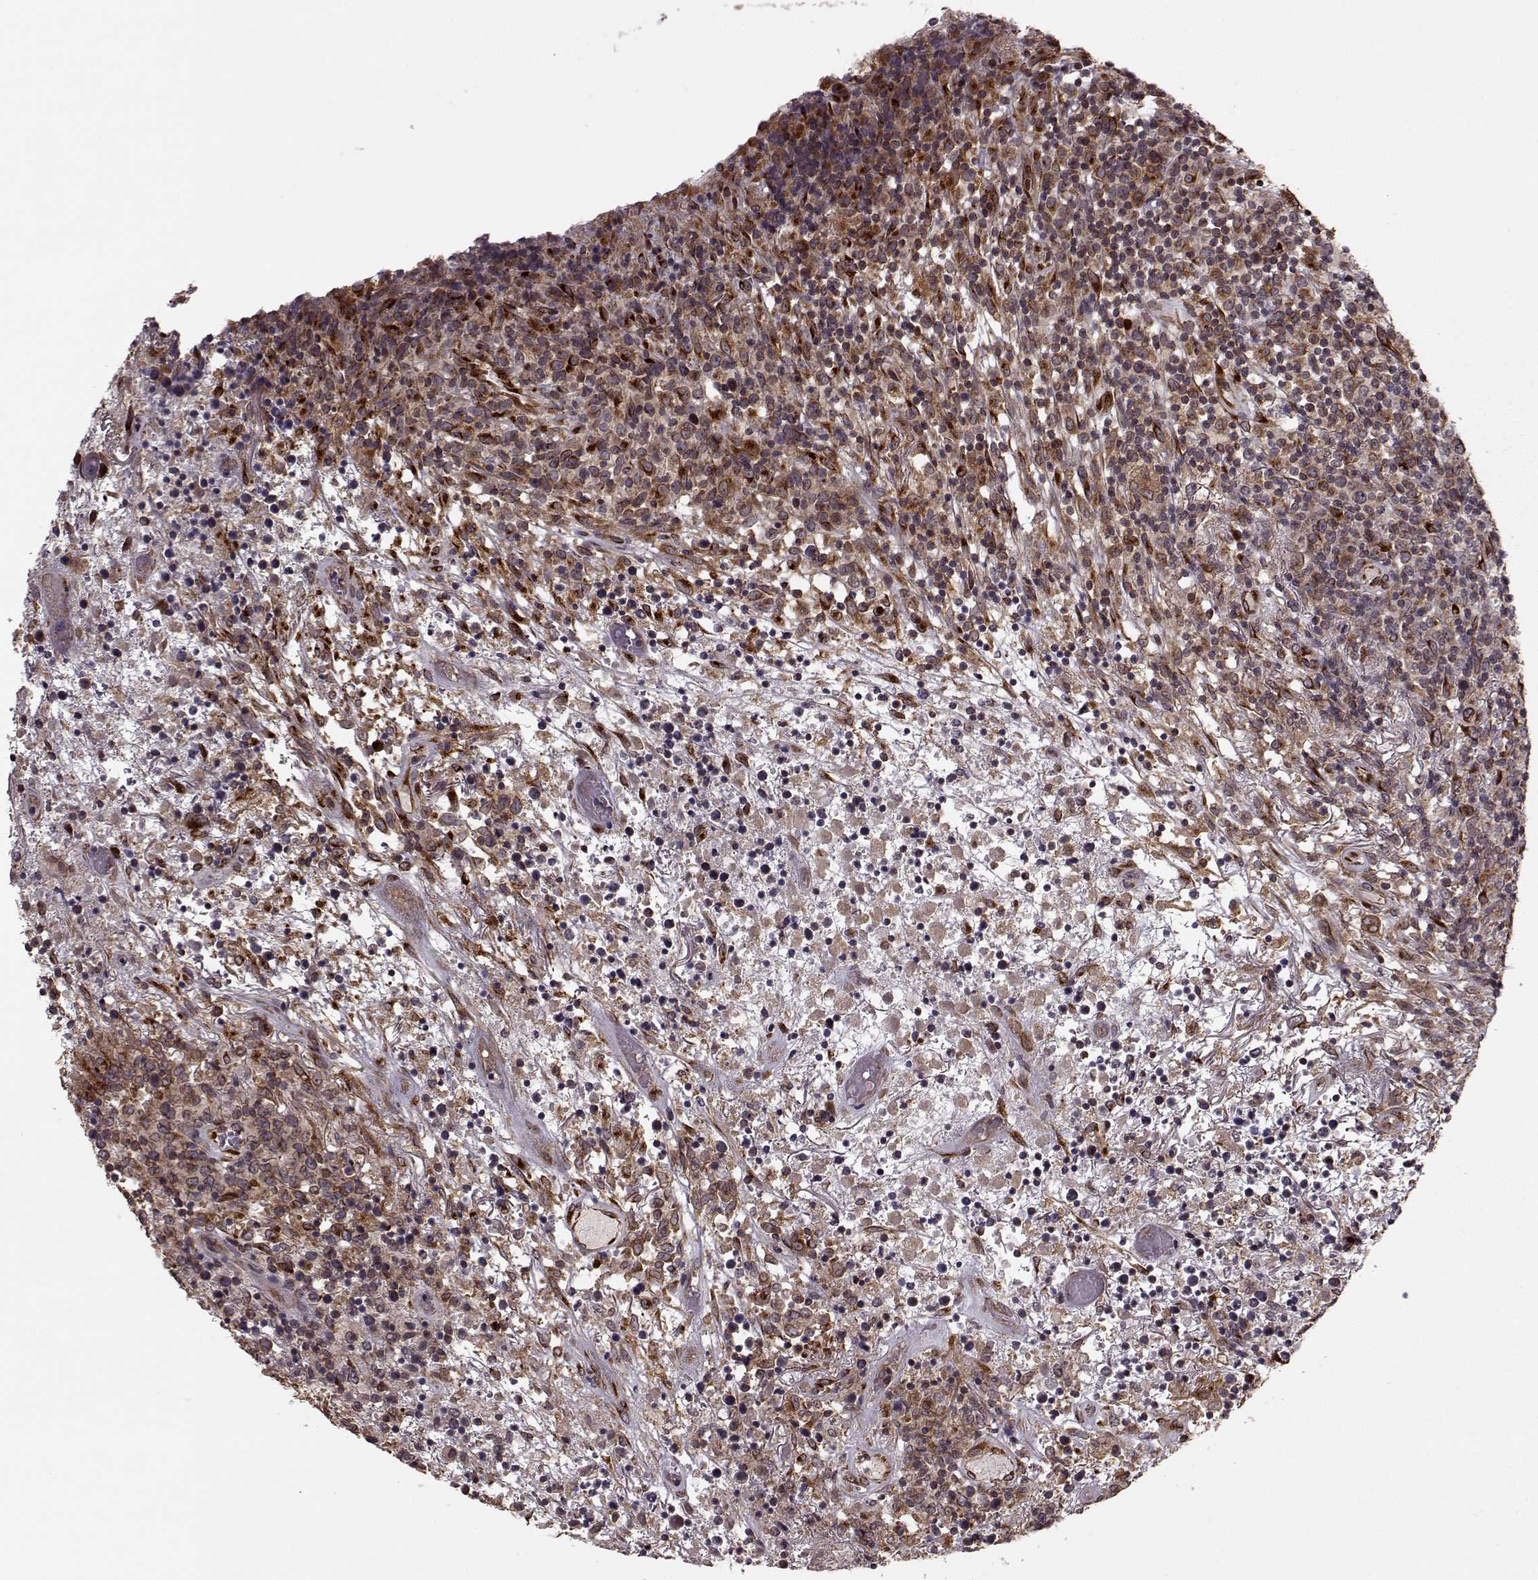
{"staining": {"intensity": "moderate", "quantity": ">75%", "location": "cytoplasmic/membranous"}, "tissue": "lymphoma", "cell_type": "Tumor cells", "image_type": "cancer", "snomed": [{"axis": "morphology", "description": "Malignant lymphoma, non-Hodgkin's type, High grade"}, {"axis": "topography", "description": "Lung"}], "caption": "Protein analysis of lymphoma tissue reveals moderate cytoplasmic/membranous positivity in about >75% of tumor cells.", "gene": "YIPF5", "patient": {"sex": "male", "age": 79}}